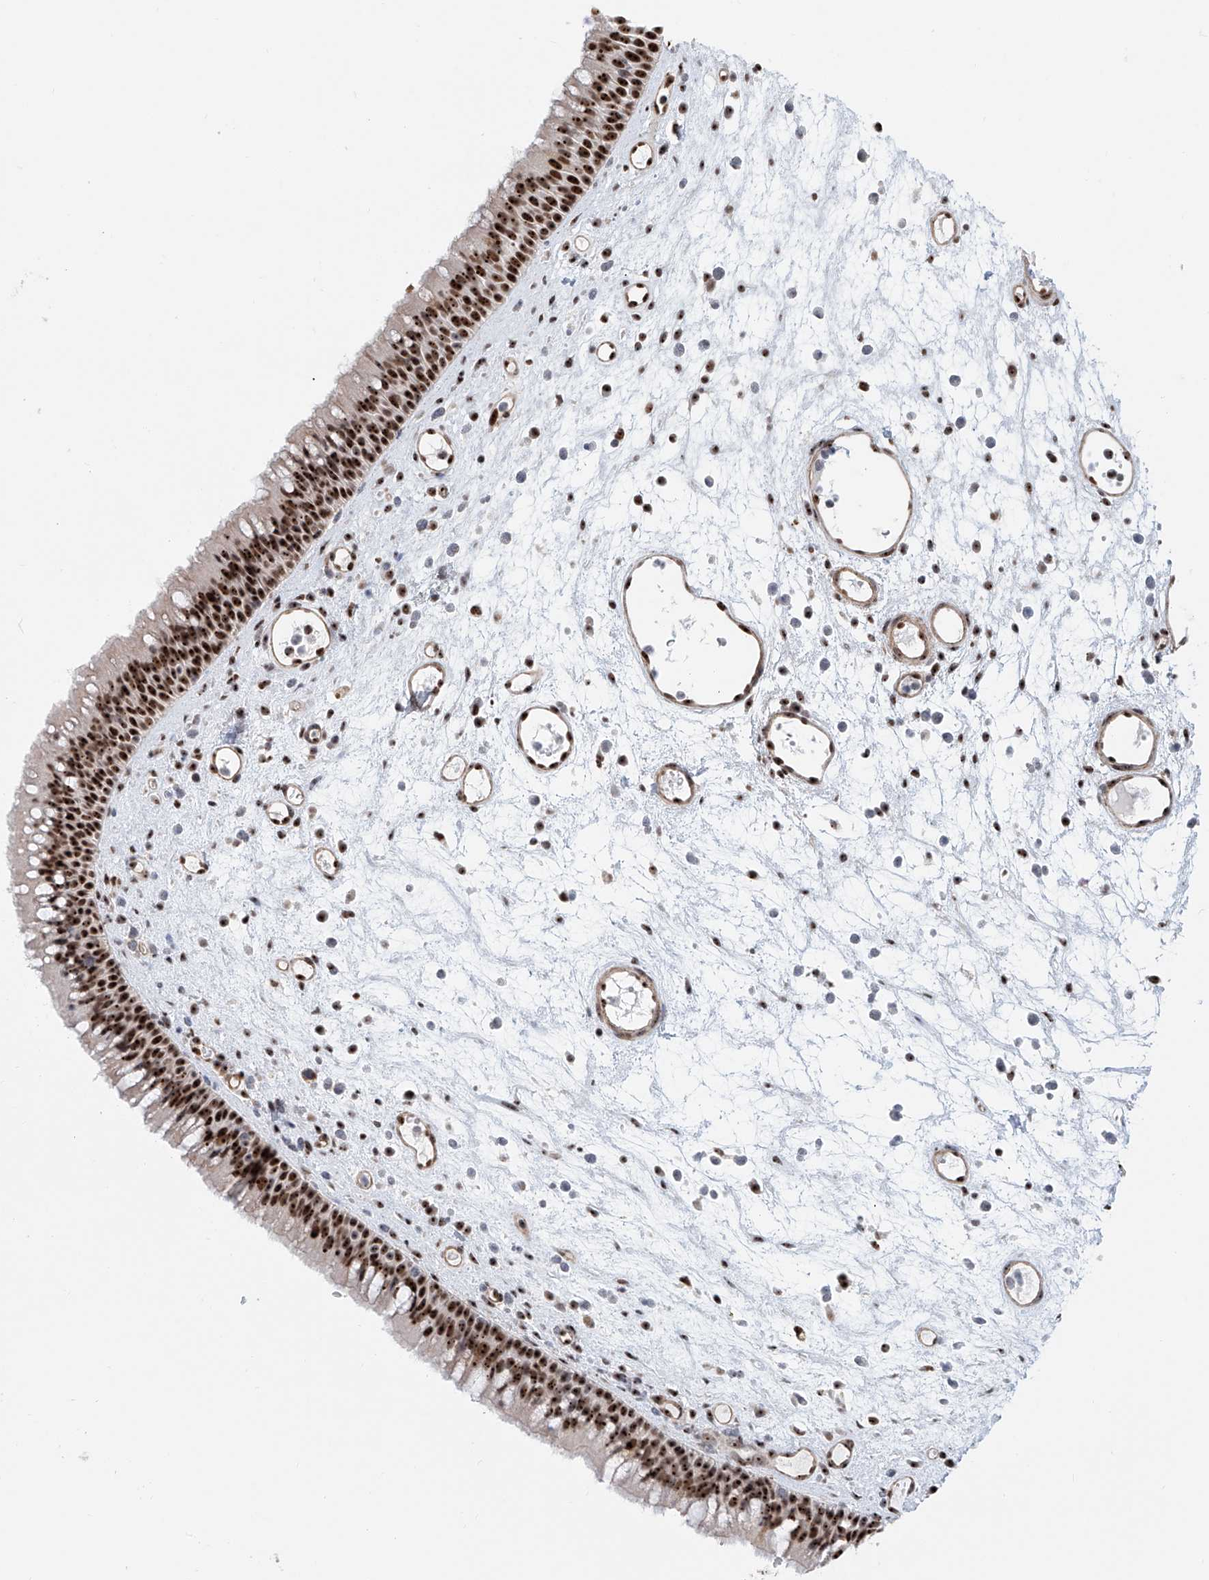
{"staining": {"intensity": "strong", "quantity": ">75%", "location": "nuclear"}, "tissue": "nasopharynx", "cell_type": "Respiratory epithelial cells", "image_type": "normal", "snomed": [{"axis": "morphology", "description": "Normal tissue, NOS"}, {"axis": "morphology", "description": "Inflammation, NOS"}, {"axis": "morphology", "description": "Malignant melanoma, Metastatic site"}, {"axis": "topography", "description": "Nasopharynx"}], "caption": "An image showing strong nuclear positivity in about >75% of respiratory epithelial cells in benign nasopharynx, as visualized by brown immunohistochemical staining.", "gene": "PRUNE2", "patient": {"sex": "male", "age": 70}}